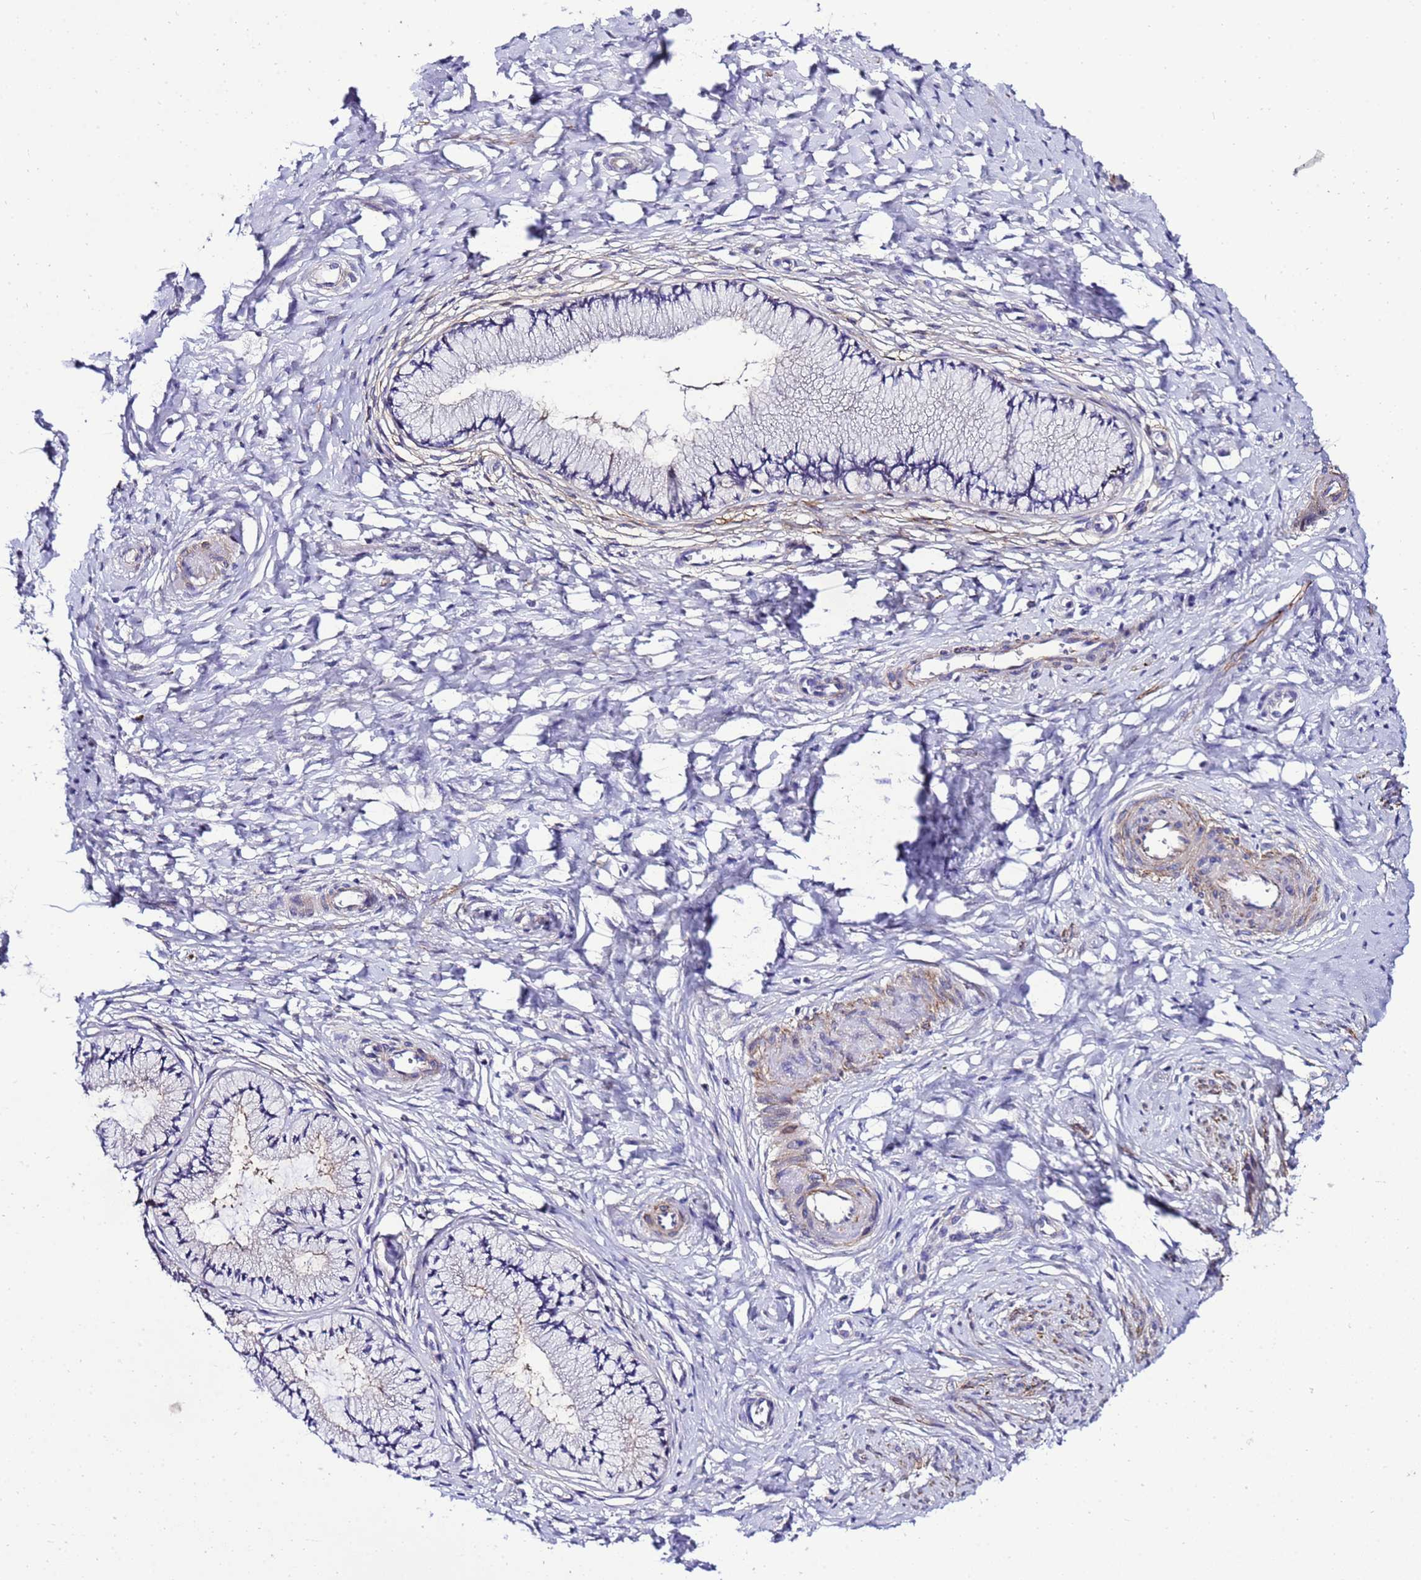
{"staining": {"intensity": "negative", "quantity": "none", "location": "none"}, "tissue": "cervix", "cell_type": "Glandular cells", "image_type": "normal", "snomed": [{"axis": "morphology", "description": "Normal tissue, NOS"}, {"axis": "topography", "description": "Cervix"}], "caption": "Immunohistochemistry (IHC) photomicrograph of unremarkable cervix: human cervix stained with DAB demonstrates no significant protein expression in glandular cells.", "gene": "GZF1", "patient": {"sex": "female", "age": 36}}